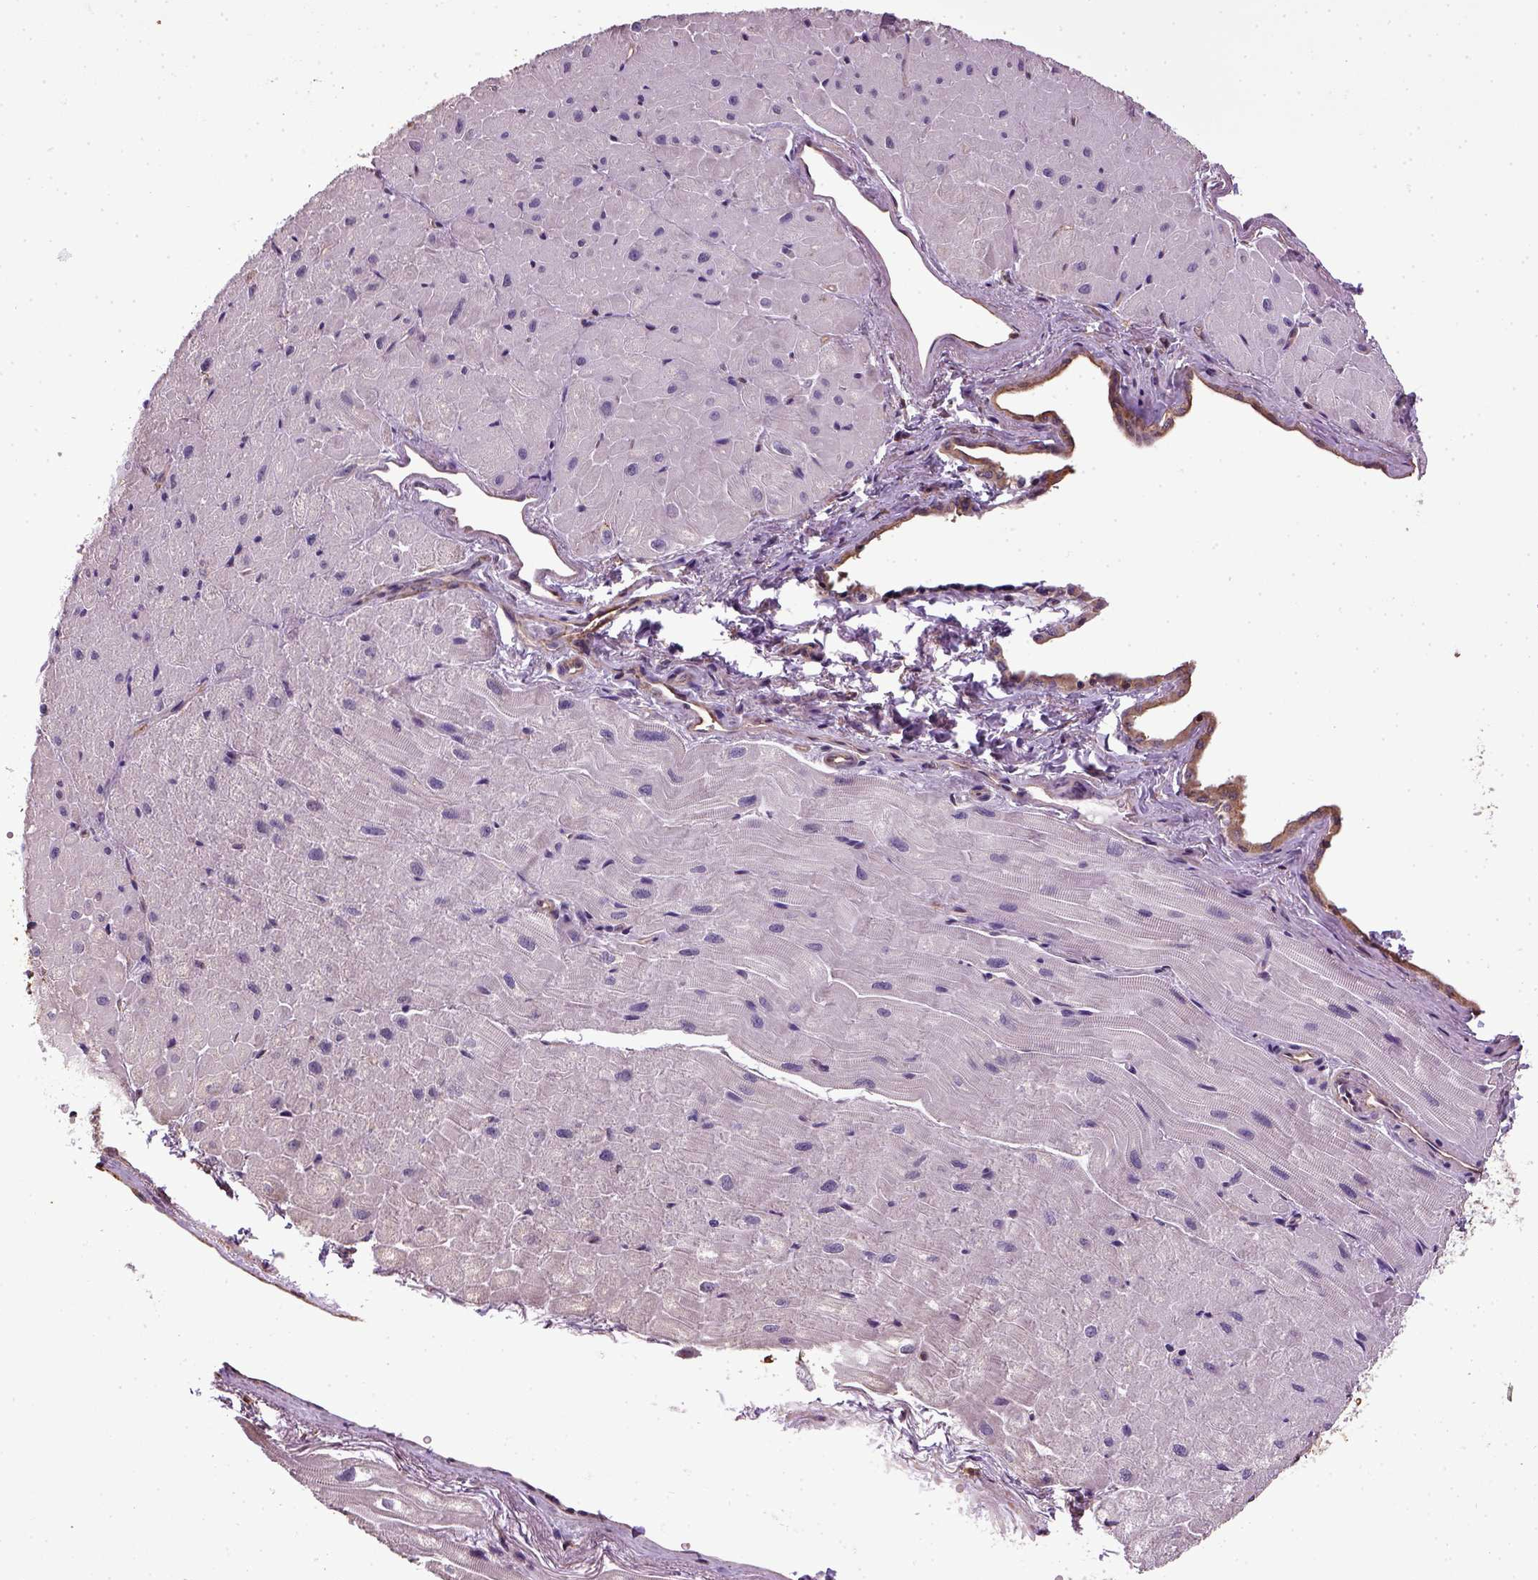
{"staining": {"intensity": "negative", "quantity": "none", "location": "none"}, "tissue": "heart muscle", "cell_type": "Cardiomyocytes", "image_type": "normal", "snomed": [{"axis": "morphology", "description": "Normal tissue, NOS"}, {"axis": "topography", "description": "Heart"}], "caption": "Immunohistochemistry histopathology image of normal heart muscle stained for a protein (brown), which demonstrates no staining in cardiomyocytes.", "gene": "TPRG1", "patient": {"sex": "male", "age": 62}}